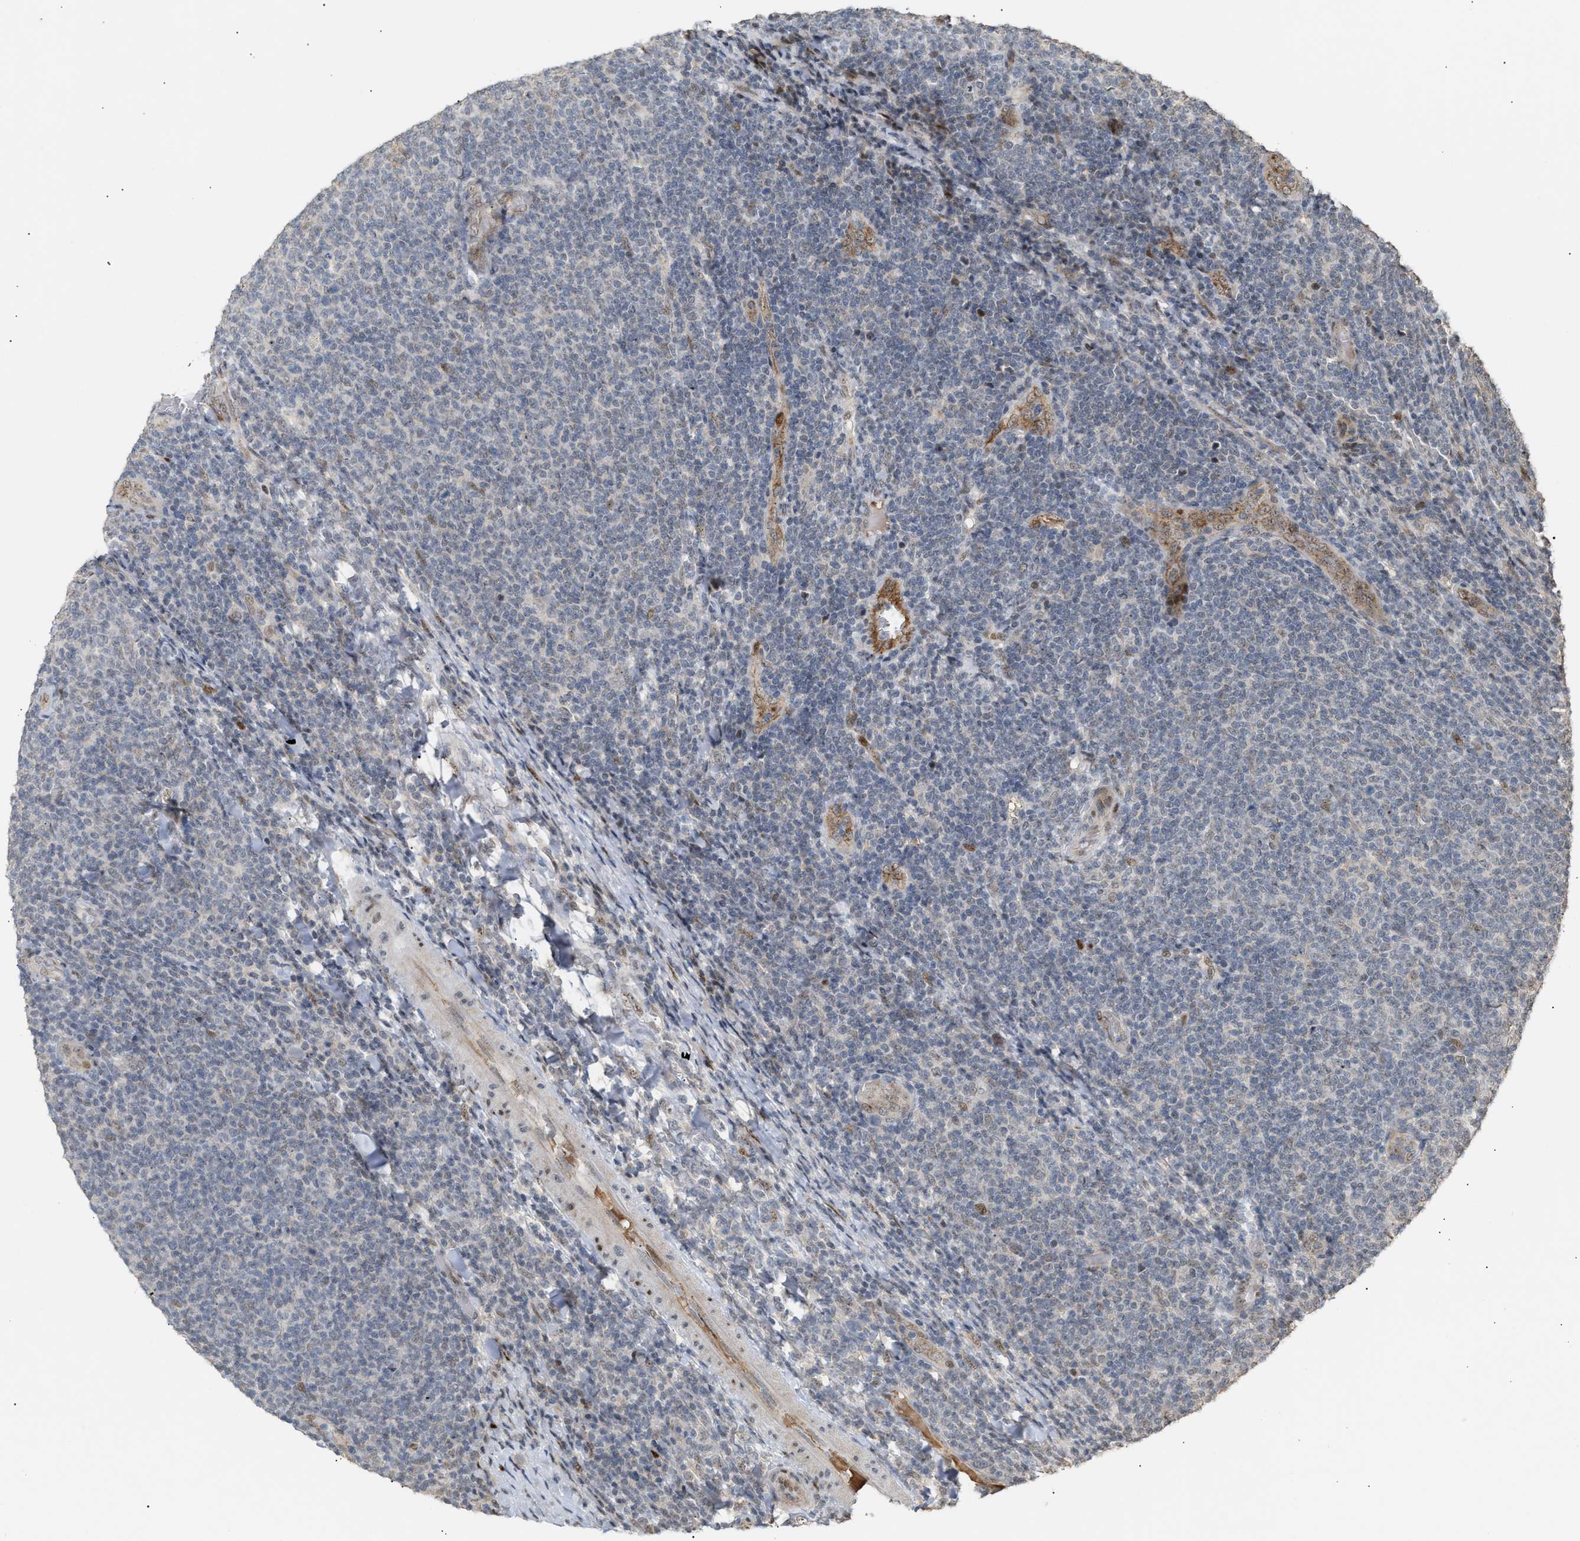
{"staining": {"intensity": "negative", "quantity": "none", "location": "none"}, "tissue": "lymphoma", "cell_type": "Tumor cells", "image_type": "cancer", "snomed": [{"axis": "morphology", "description": "Malignant lymphoma, non-Hodgkin's type, Low grade"}, {"axis": "topography", "description": "Lymph node"}], "caption": "Tumor cells are negative for protein expression in human malignant lymphoma, non-Hodgkin's type (low-grade). Nuclei are stained in blue.", "gene": "ZFAND5", "patient": {"sex": "male", "age": 66}}